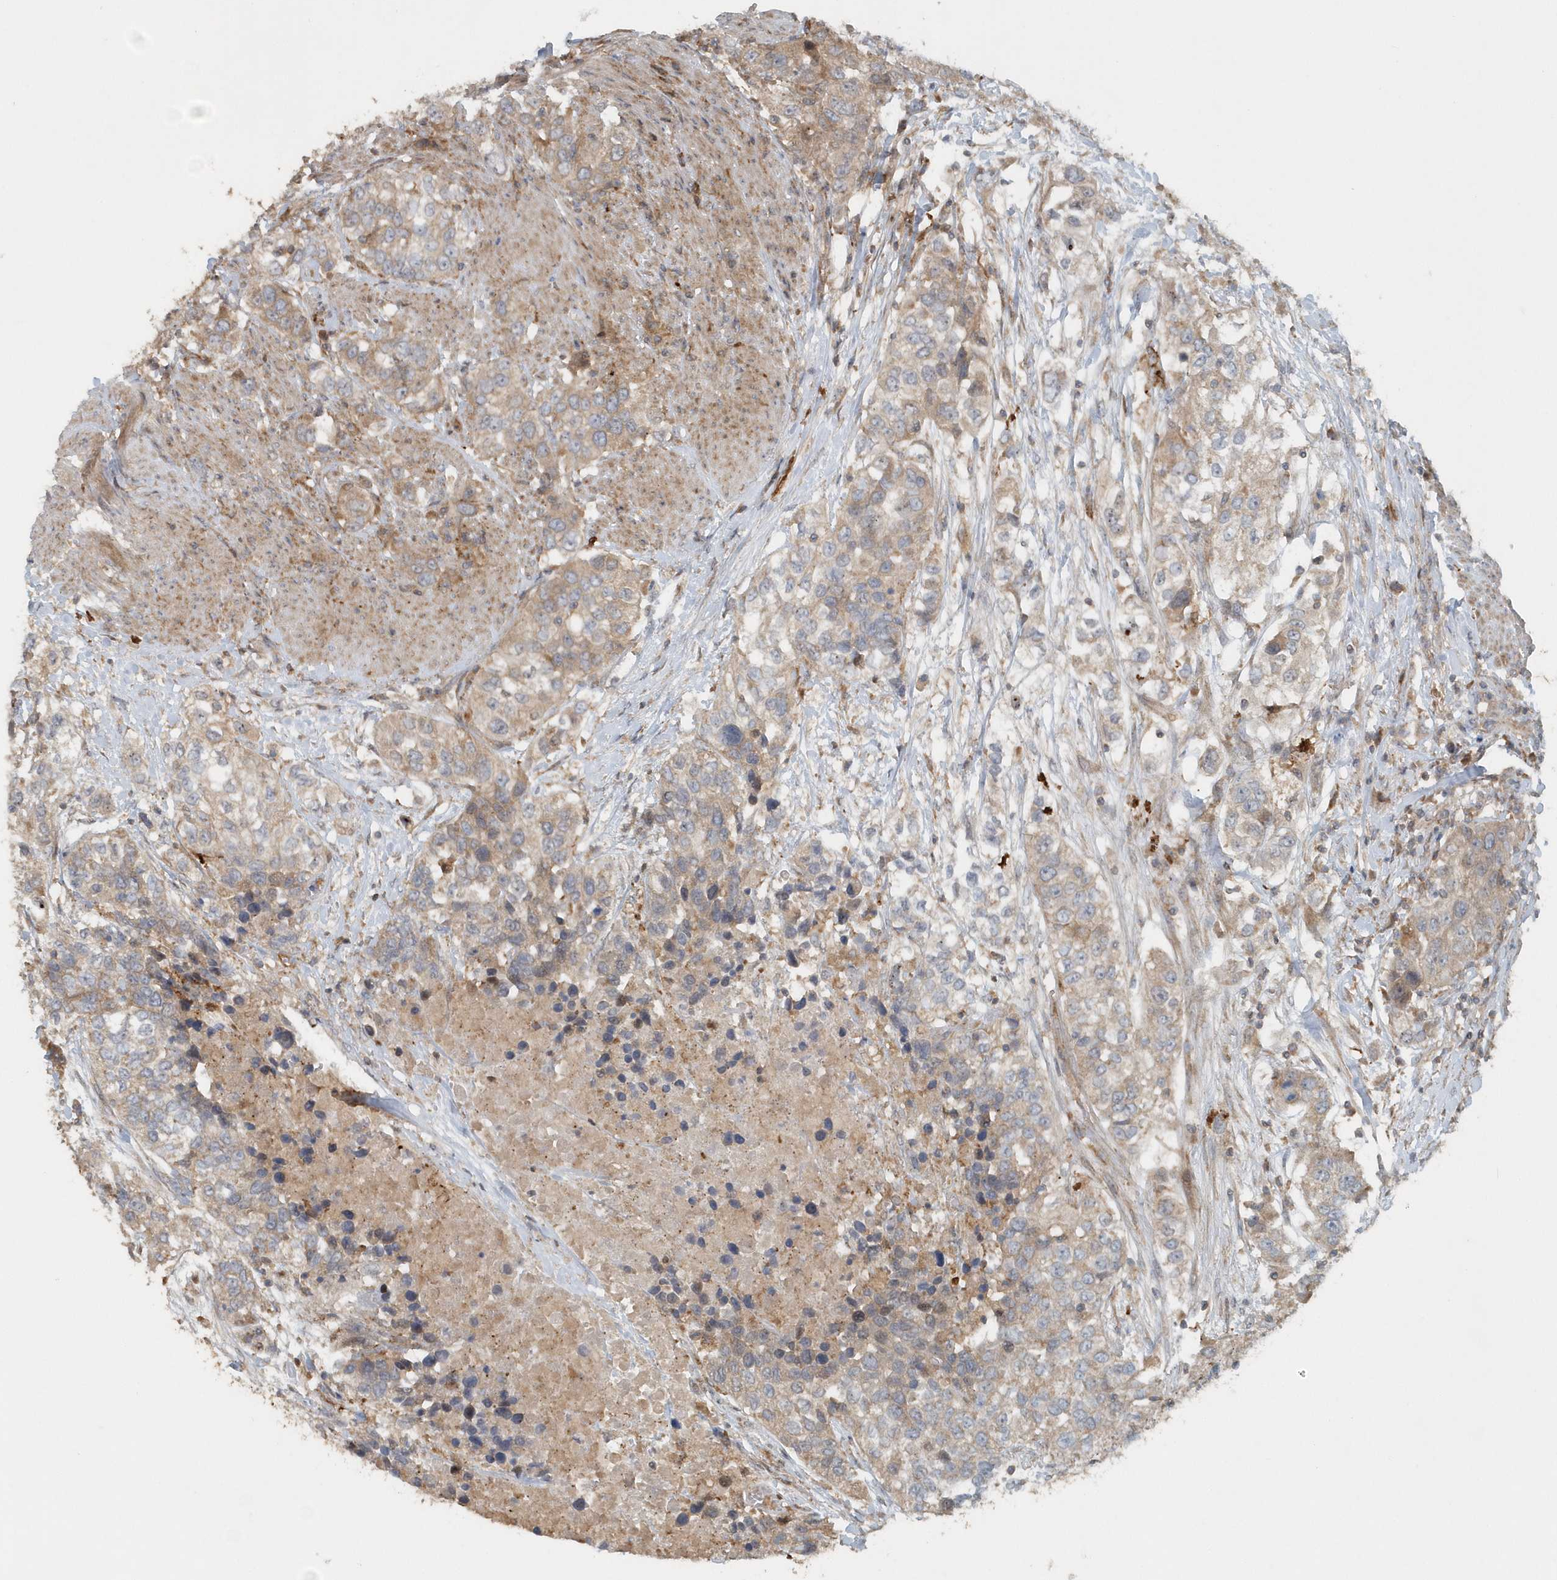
{"staining": {"intensity": "moderate", "quantity": ">75%", "location": "cytoplasmic/membranous"}, "tissue": "urothelial cancer", "cell_type": "Tumor cells", "image_type": "cancer", "snomed": [{"axis": "morphology", "description": "Urothelial carcinoma, High grade"}, {"axis": "topography", "description": "Urinary bladder"}], "caption": "This image demonstrates immunohistochemistry staining of urothelial cancer, with medium moderate cytoplasmic/membranous expression in approximately >75% of tumor cells.", "gene": "MMUT", "patient": {"sex": "female", "age": 80}}